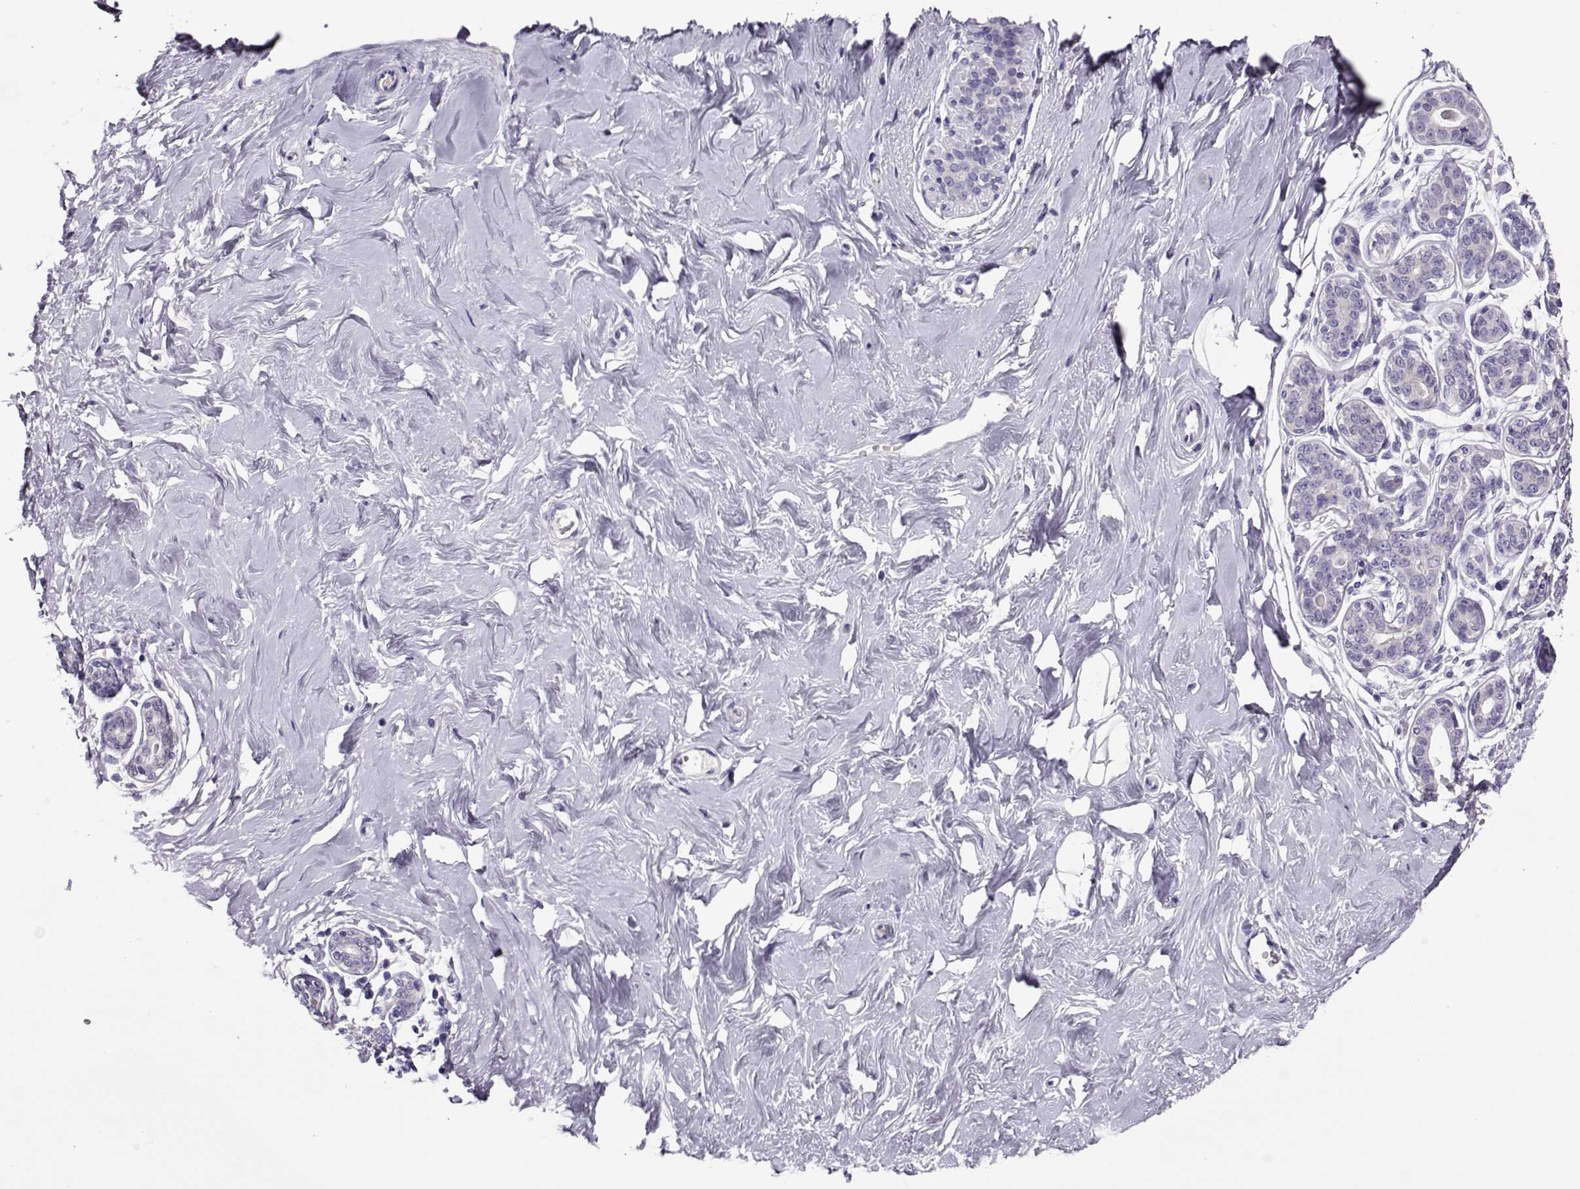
{"staining": {"intensity": "negative", "quantity": "none", "location": "none"}, "tissue": "breast", "cell_type": "Adipocytes", "image_type": "normal", "snomed": [{"axis": "morphology", "description": "Normal tissue, NOS"}, {"axis": "topography", "description": "Skin"}, {"axis": "topography", "description": "Breast"}], "caption": "A photomicrograph of breast stained for a protein demonstrates no brown staining in adipocytes. (DAB IHC with hematoxylin counter stain).", "gene": "LINGO1", "patient": {"sex": "female", "age": 43}}